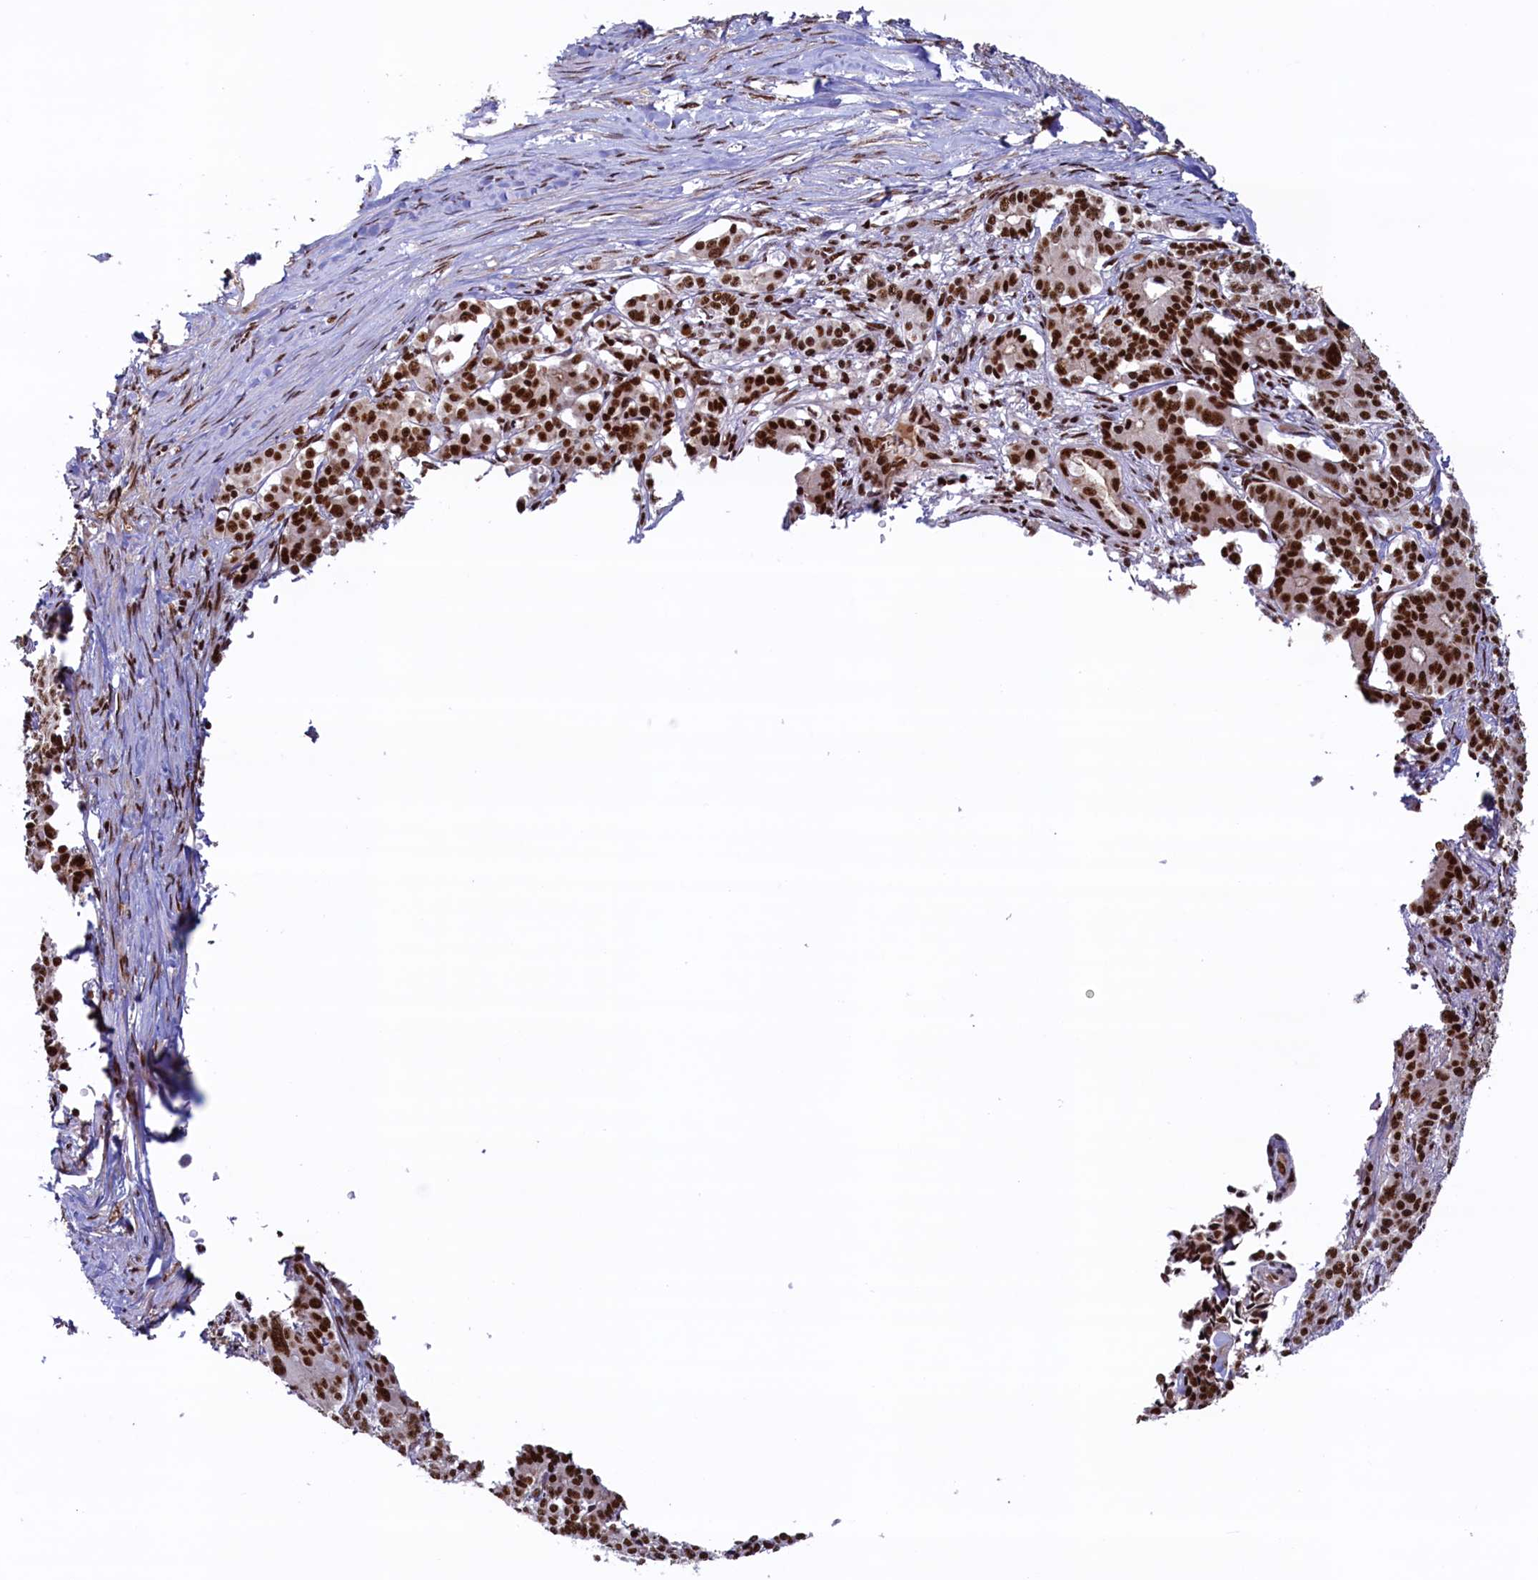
{"staining": {"intensity": "strong", "quantity": ">75%", "location": "nuclear"}, "tissue": "pancreatic cancer", "cell_type": "Tumor cells", "image_type": "cancer", "snomed": [{"axis": "morphology", "description": "Adenocarcinoma, NOS"}, {"axis": "topography", "description": "Pancreas"}], "caption": "The immunohistochemical stain shows strong nuclear positivity in tumor cells of pancreatic cancer (adenocarcinoma) tissue. The protein is stained brown, and the nuclei are stained in blue (DAB IHC with brightfield microscopy, high magnification).", "gene": "ZC3H18", "patient": {"sex": "female", "age": 74}}